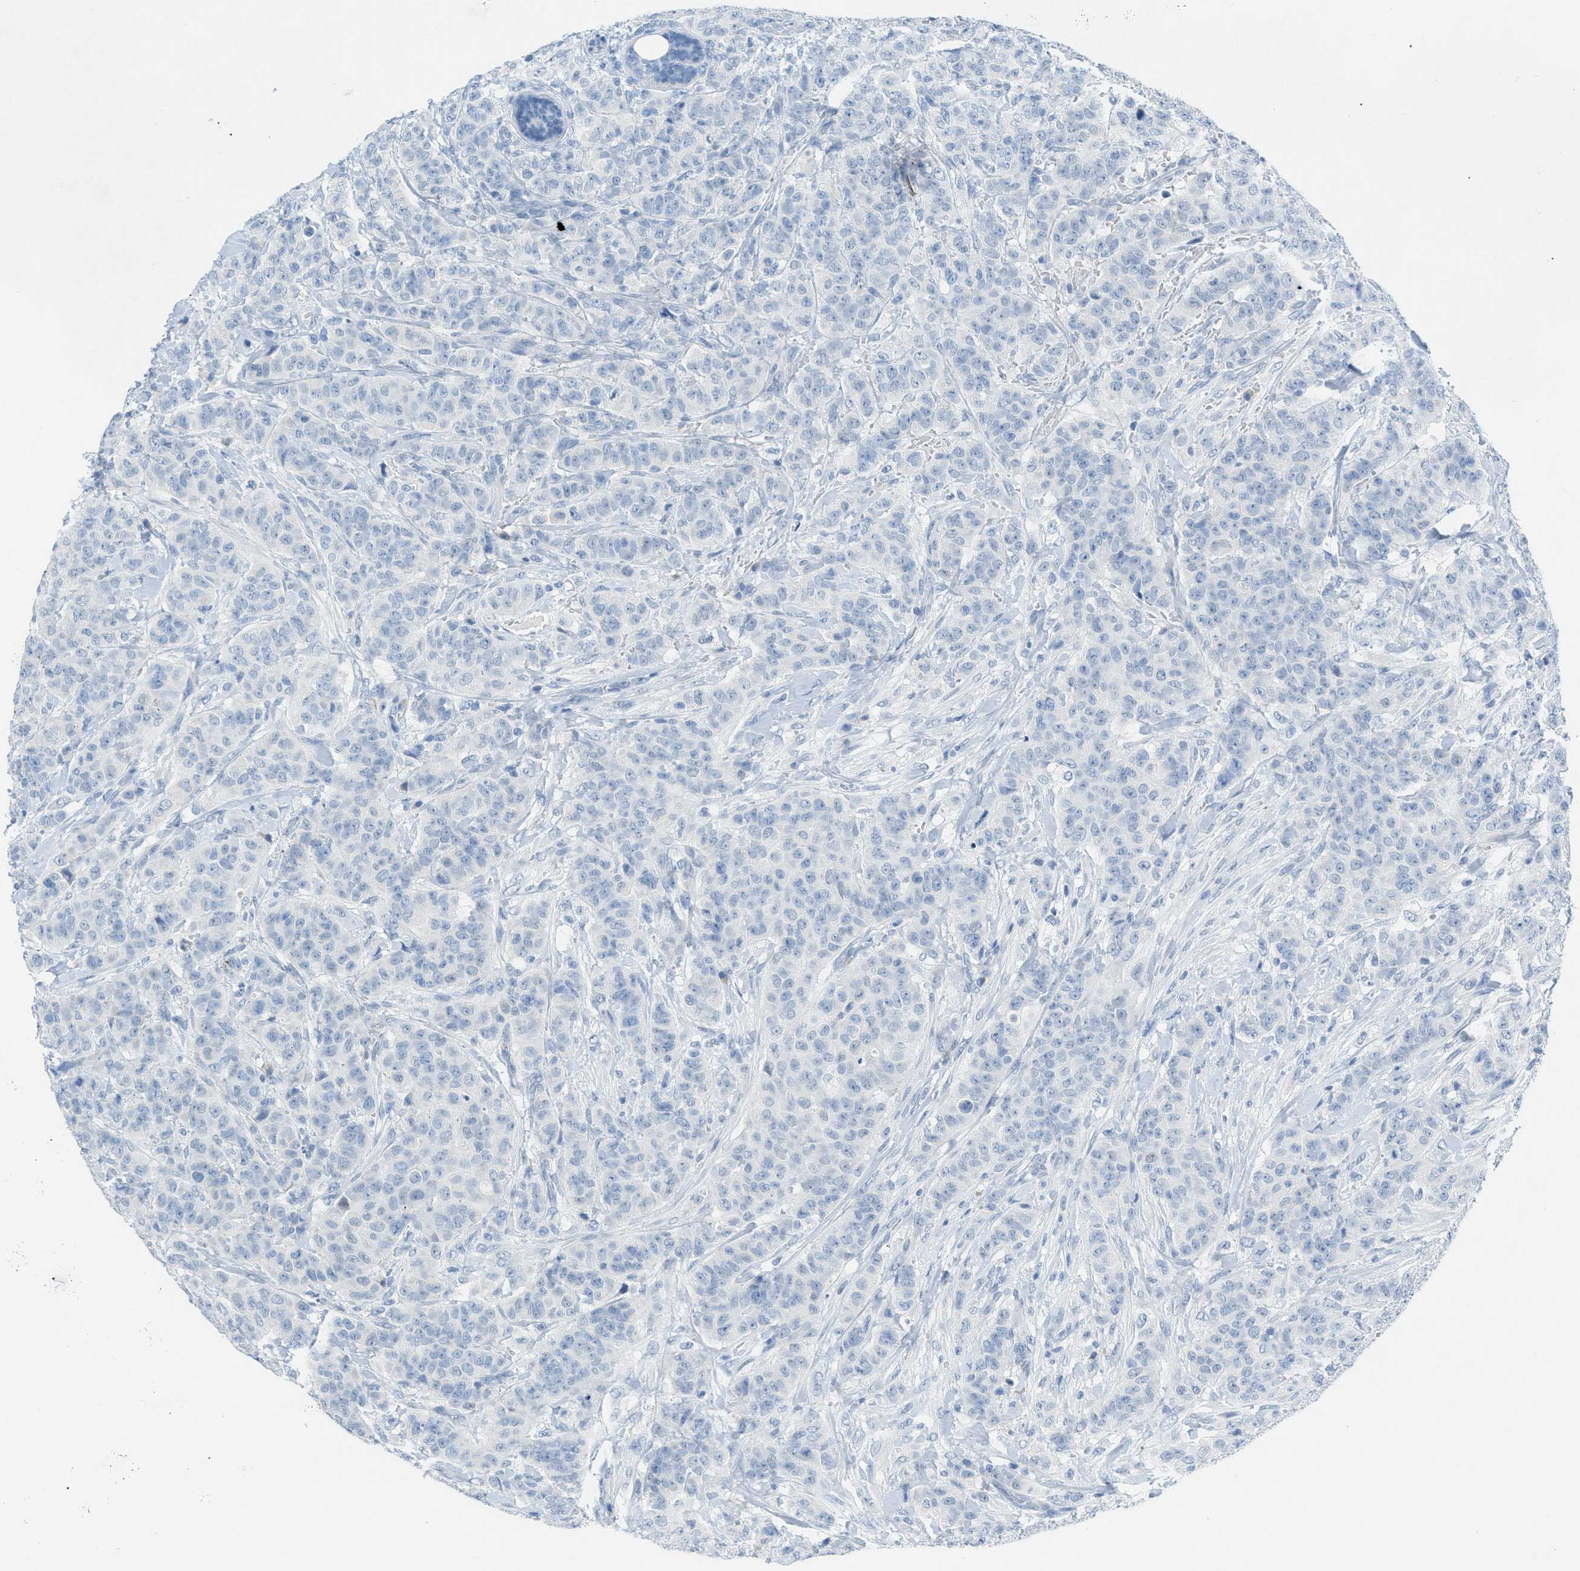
{"staining": {"intensity": "negative", "quantity": "none", "location": "none"}, "tissue": "breast cancer", "cell_type": "Tumor cells", "image_type": "cancer", "snomed": [{"axis": "morphology", "description": "Normal tissue, NOS"}, {"axis": "morphology", "description": "Duct carcinoma"}, {"axis": "topography", "description": "Breast"}], "caption": "Breast intraductal carcinoma stained for a protein using IHC demonstrates no expression tumor cells.", "gene": "HSF2", "patient": {"sex": "female", "age": 40}}